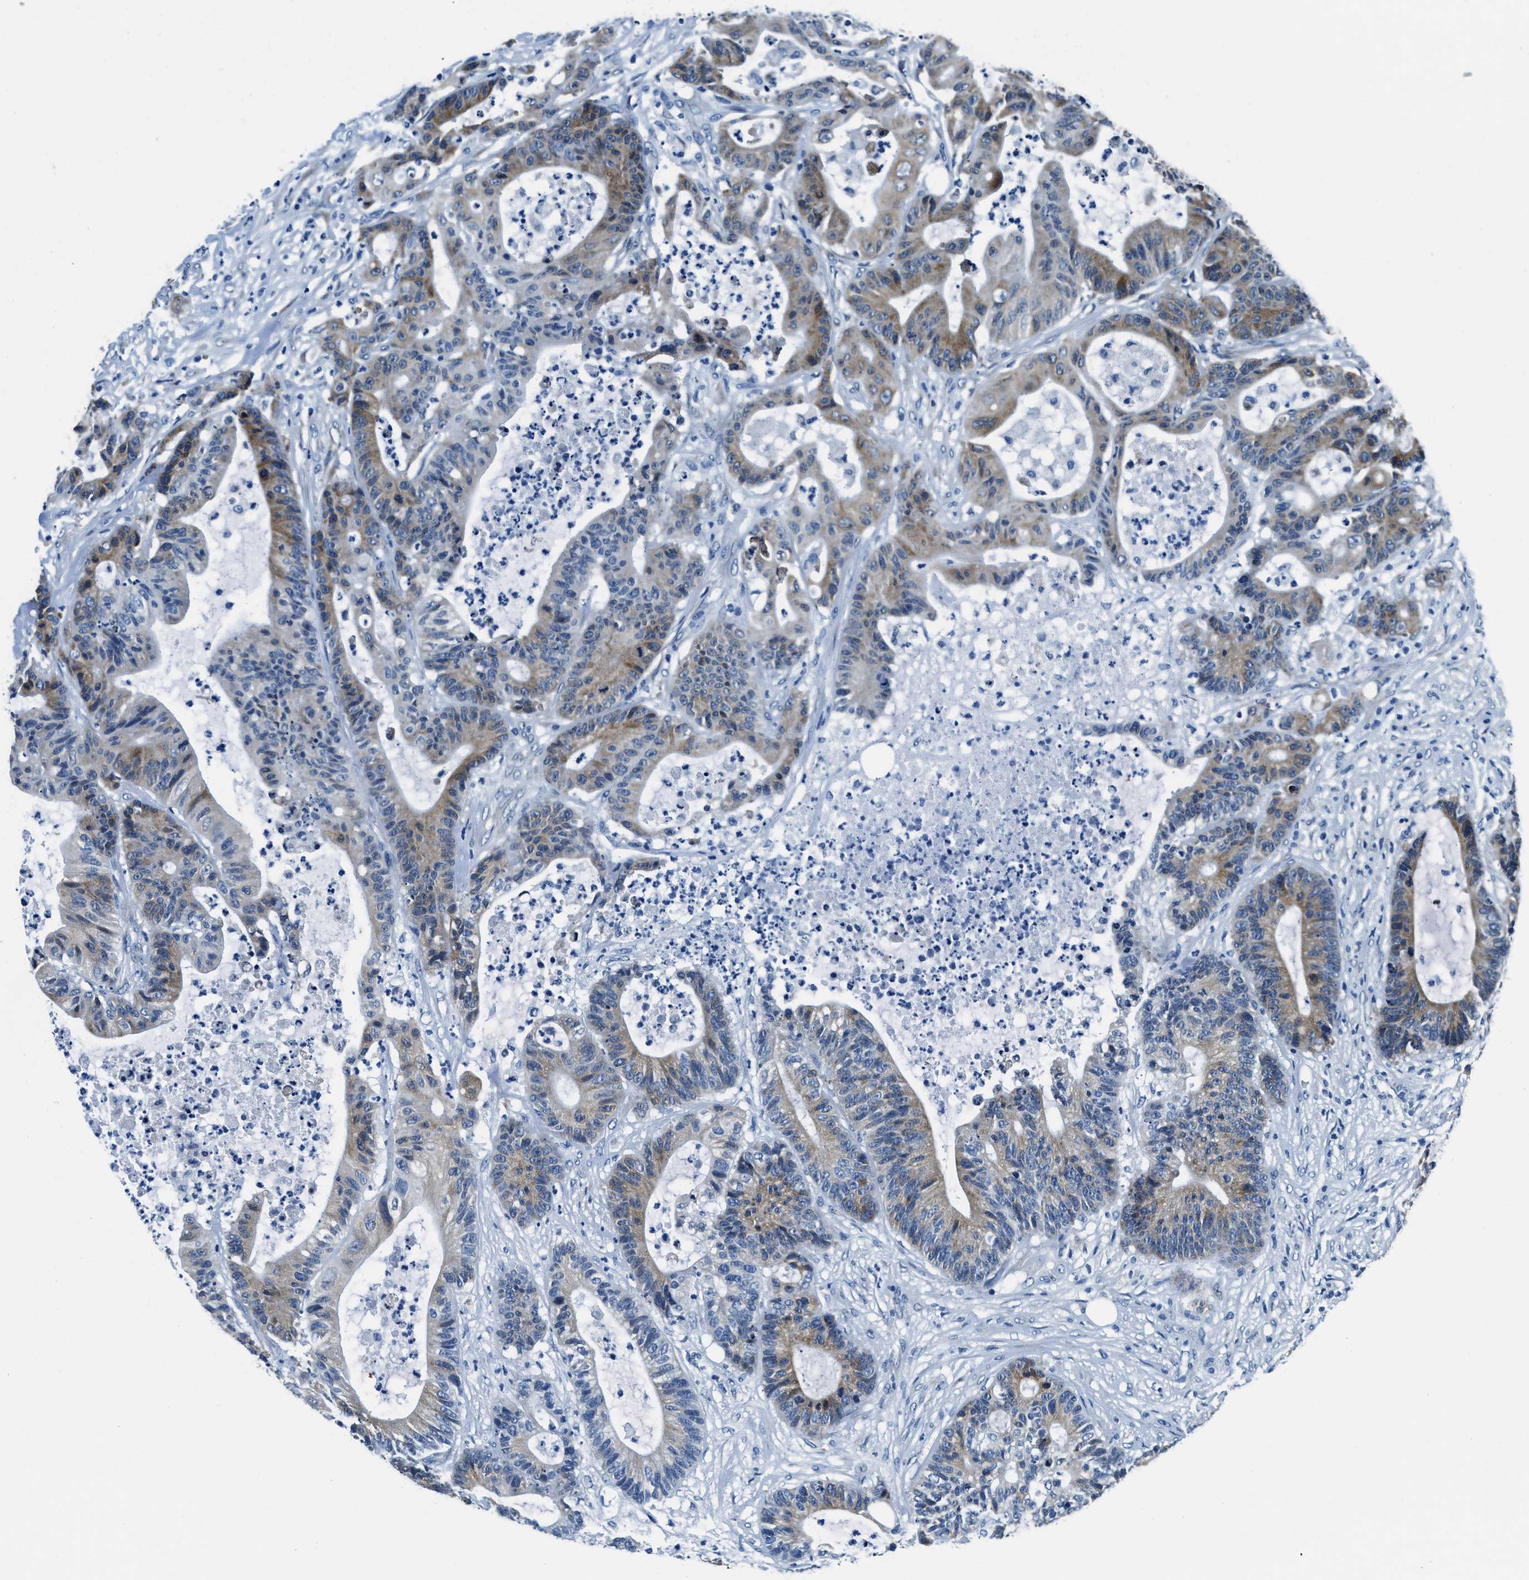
{"staining": {"intensity": "moderate", "quantity": "25%-75%", "location": "cytoplasmic/membranous"}, "tissue": "colorectal cancer", "cell_type": "Tumor cells", "image_type": "cancer", "snomed": [{"axis": "morphology", "description": "Adenocarcinoma, NOS"}, {"axis": "topography", "description": "Colon"}], "caption": "Colorectal cancer stained with a protein marker exhibits moderate staining in tumor cells.", "gene": "UBAC2", "patient": {"sex": "female", "age": 84}}